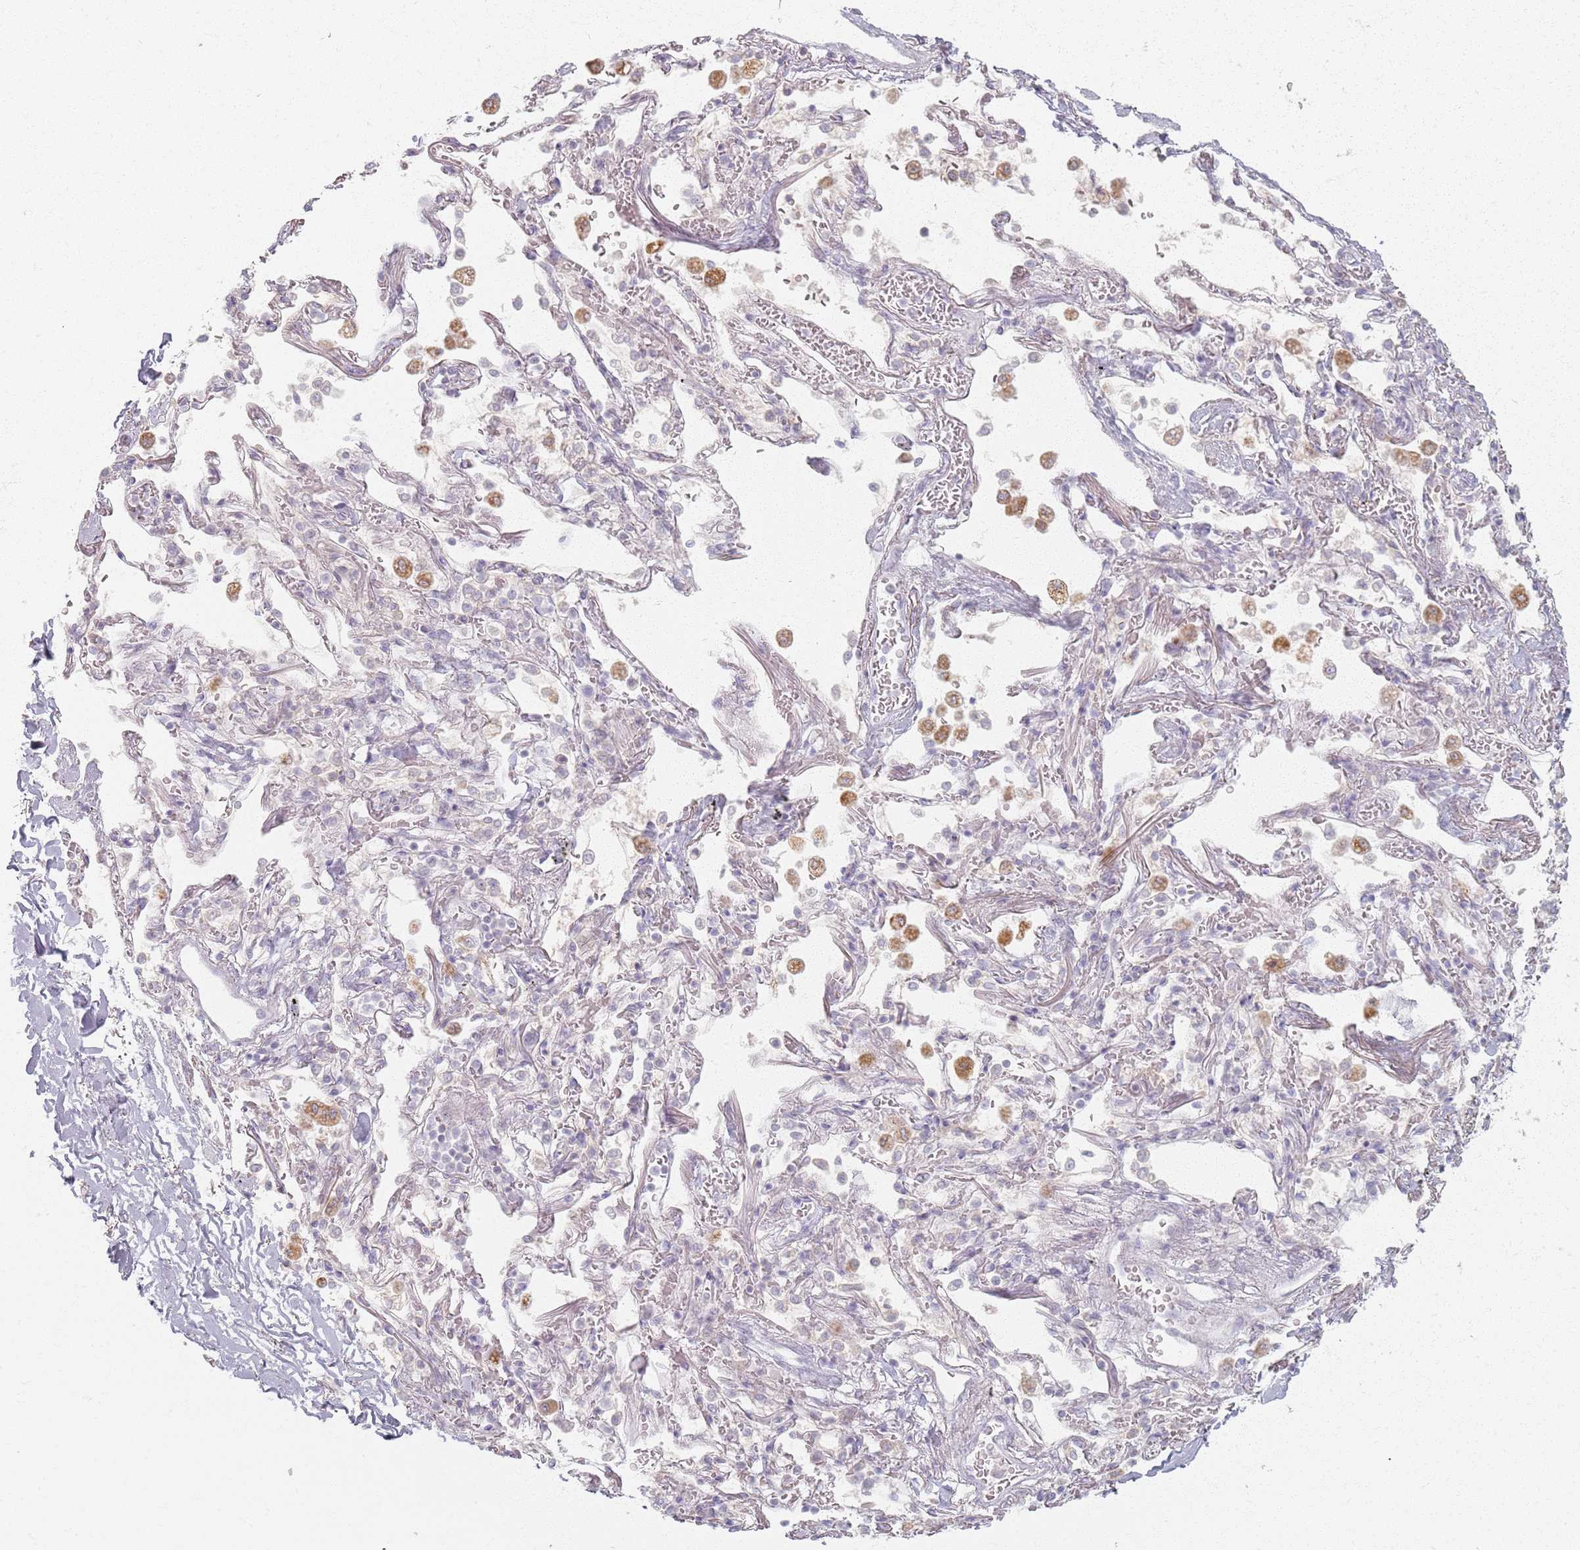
{"staining": {"intensity": "negative", "quantity": "none", "location": "none"}, "tissue": "adipose tissue", "cell_type": "Adipocytes", "image_type": "normal", "snomed": [{"axis": "morphology", "description": "Normal tissue, NOS"}, {"axis": "topography", "description": "Cartilage tissue"}], "caption": "IHC image of benign adipose tissue stained for a protein (brown), which reveals no positivity in adipocytes.", "gene": "PKD2L2", "patient": {"sex": "male", "age": 73}}